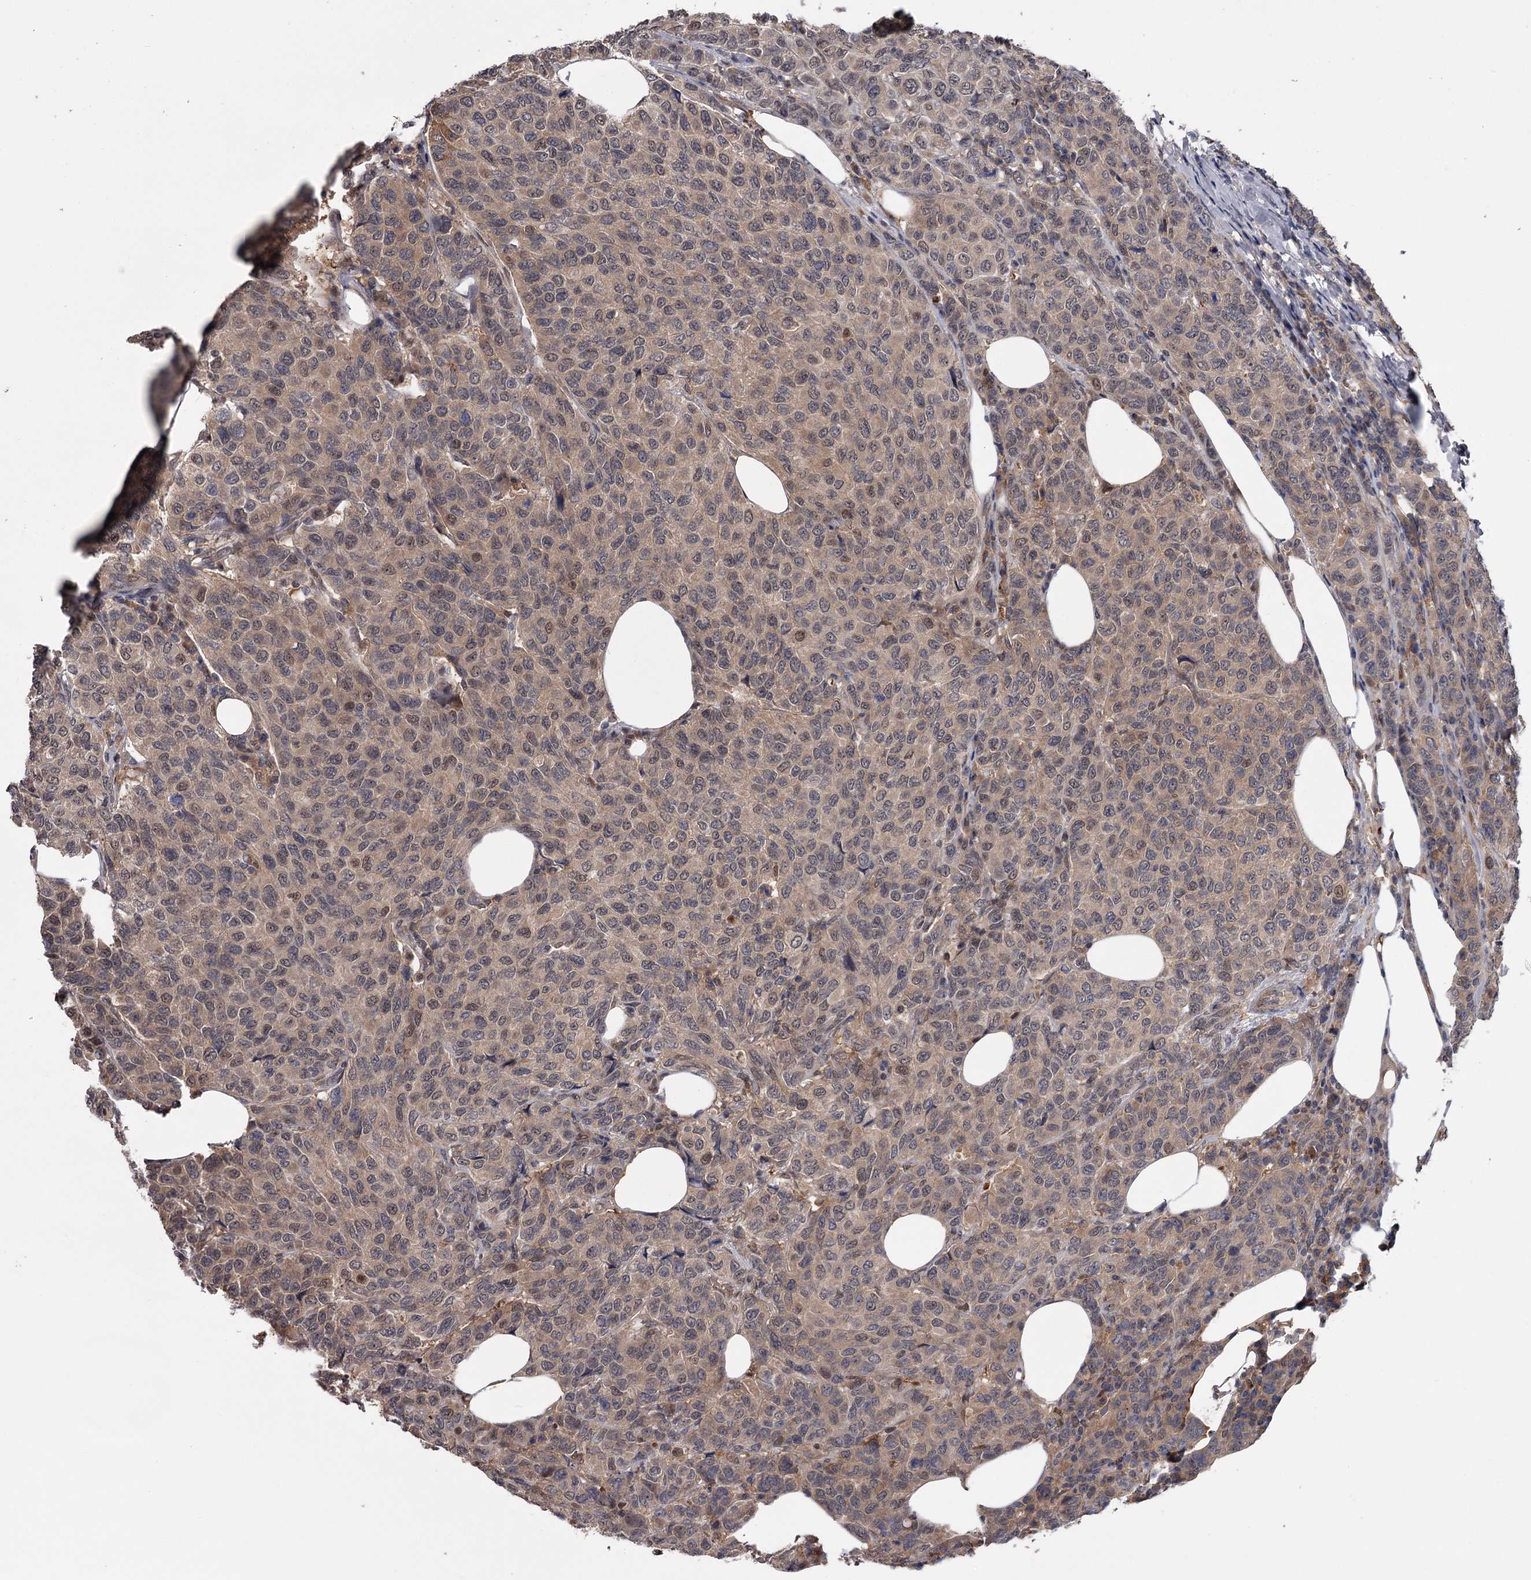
{"staining": {"intensity": "weak", "quantity": "25%-75%", "location": "cytoplasmic/membranous"}, "tissue": "breast cancer", "cell_type": "Tumor cells", "image_type": "cancer", "snomed": [{"axis": "morphology", "description": "Duct carcinoma"}, {"axis": "topography", "description": "Breast"}], "caption": "Protein expression analysis of human breast invasive ductal carcinoma reveals weak cytoplasmic/membranous expression in approximately 25%-75% of tumor cells.", "gene": "DAO", "patient": {"sex": "female", "age": 55}}